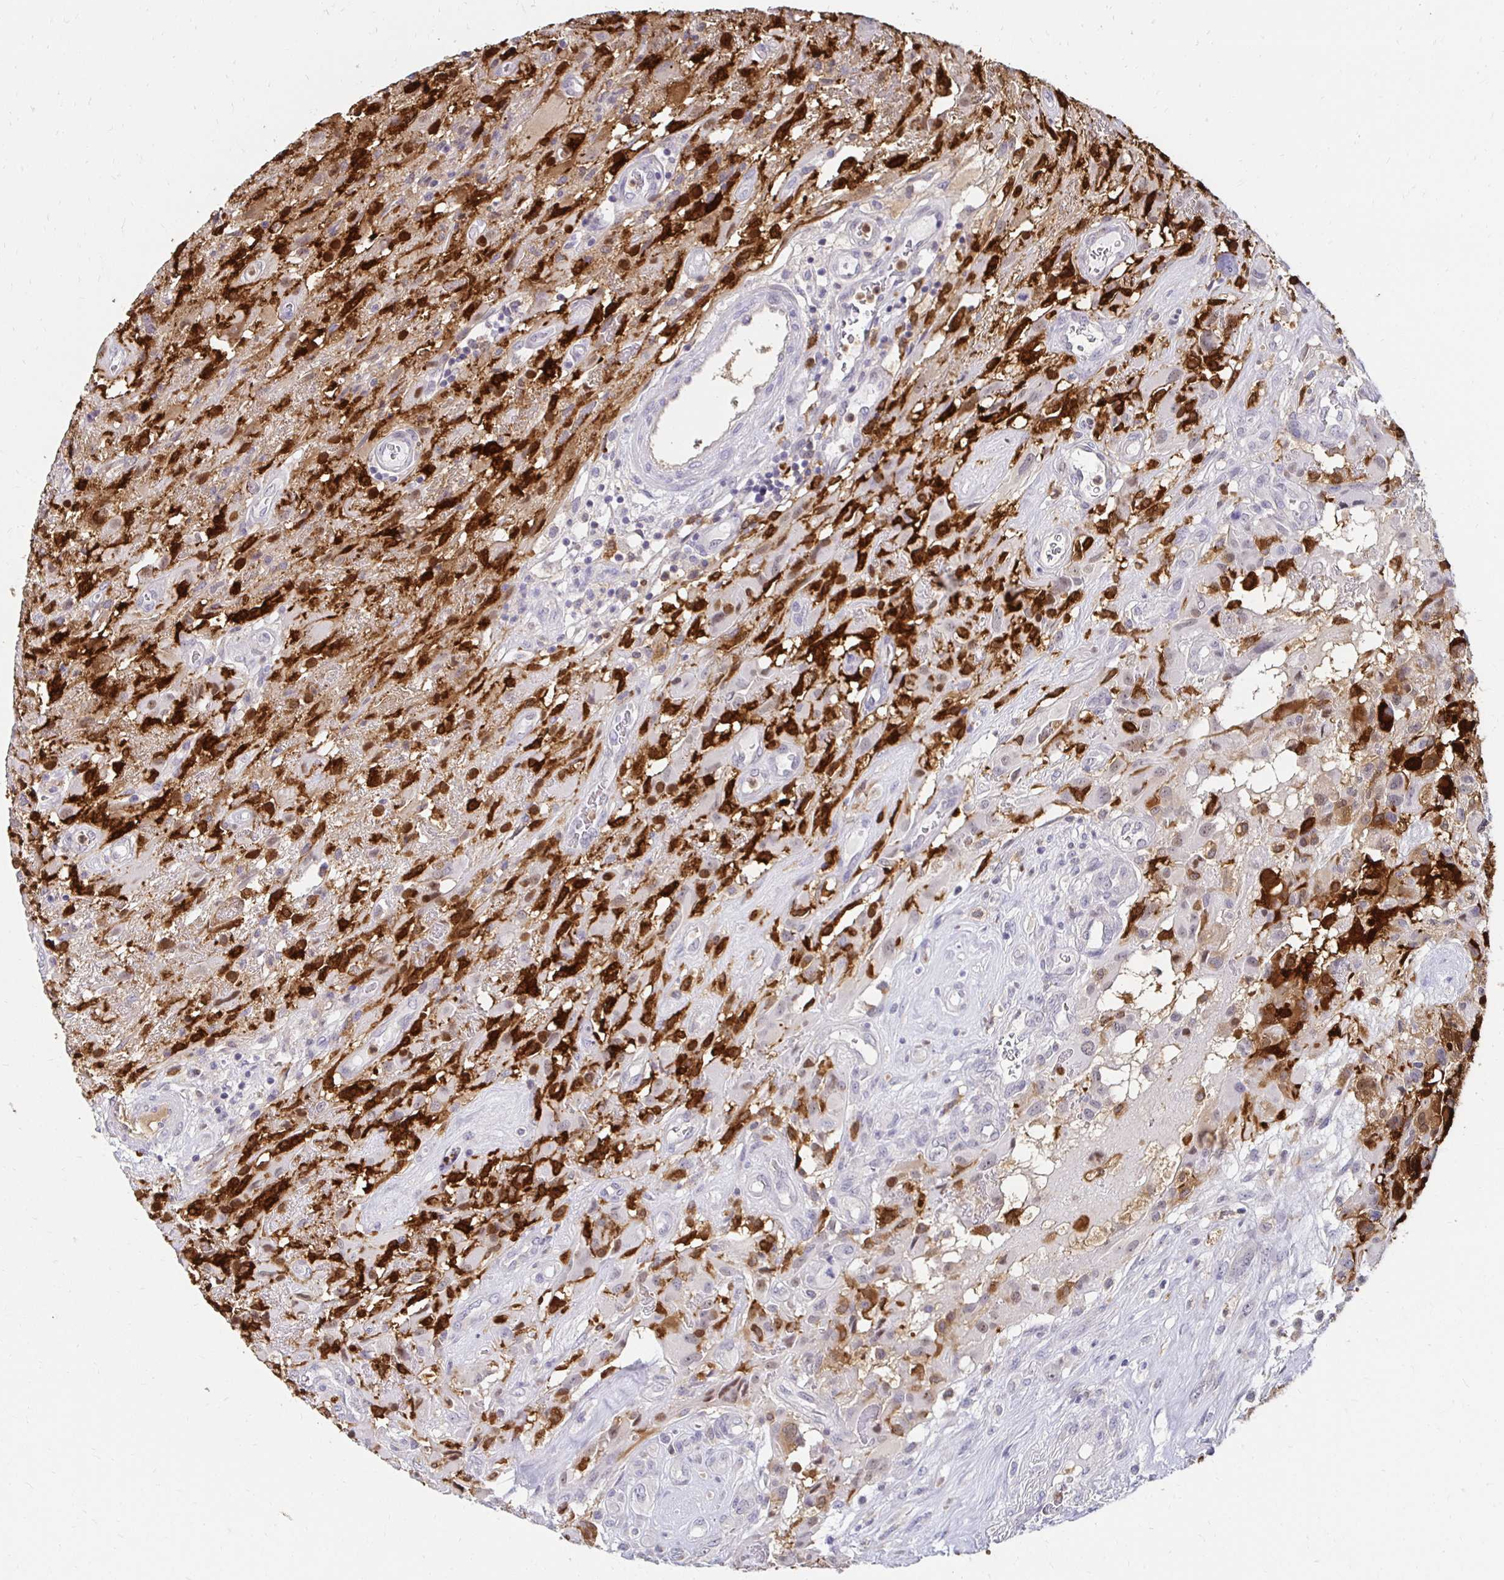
{"staining": {"intensity": "negative", "quantity": "none", "location": "none"}, "tissue": "glioma", "cell_type": "Tumor cells", "image_type": "cancer", "snomed": [{"axis": "morphology", "description": "Glioma, malignant, High grade"}, {"axis": "topography", "description": "Brain"}], "caption": "High magnification brightfield microscopy of glioma stained with DAB (brown) and counterstained with hematoxylin (blue): tumor cells show no significant positivity.", "gene": "PADI2", "patient": {"sex": "male", "age": 46}}